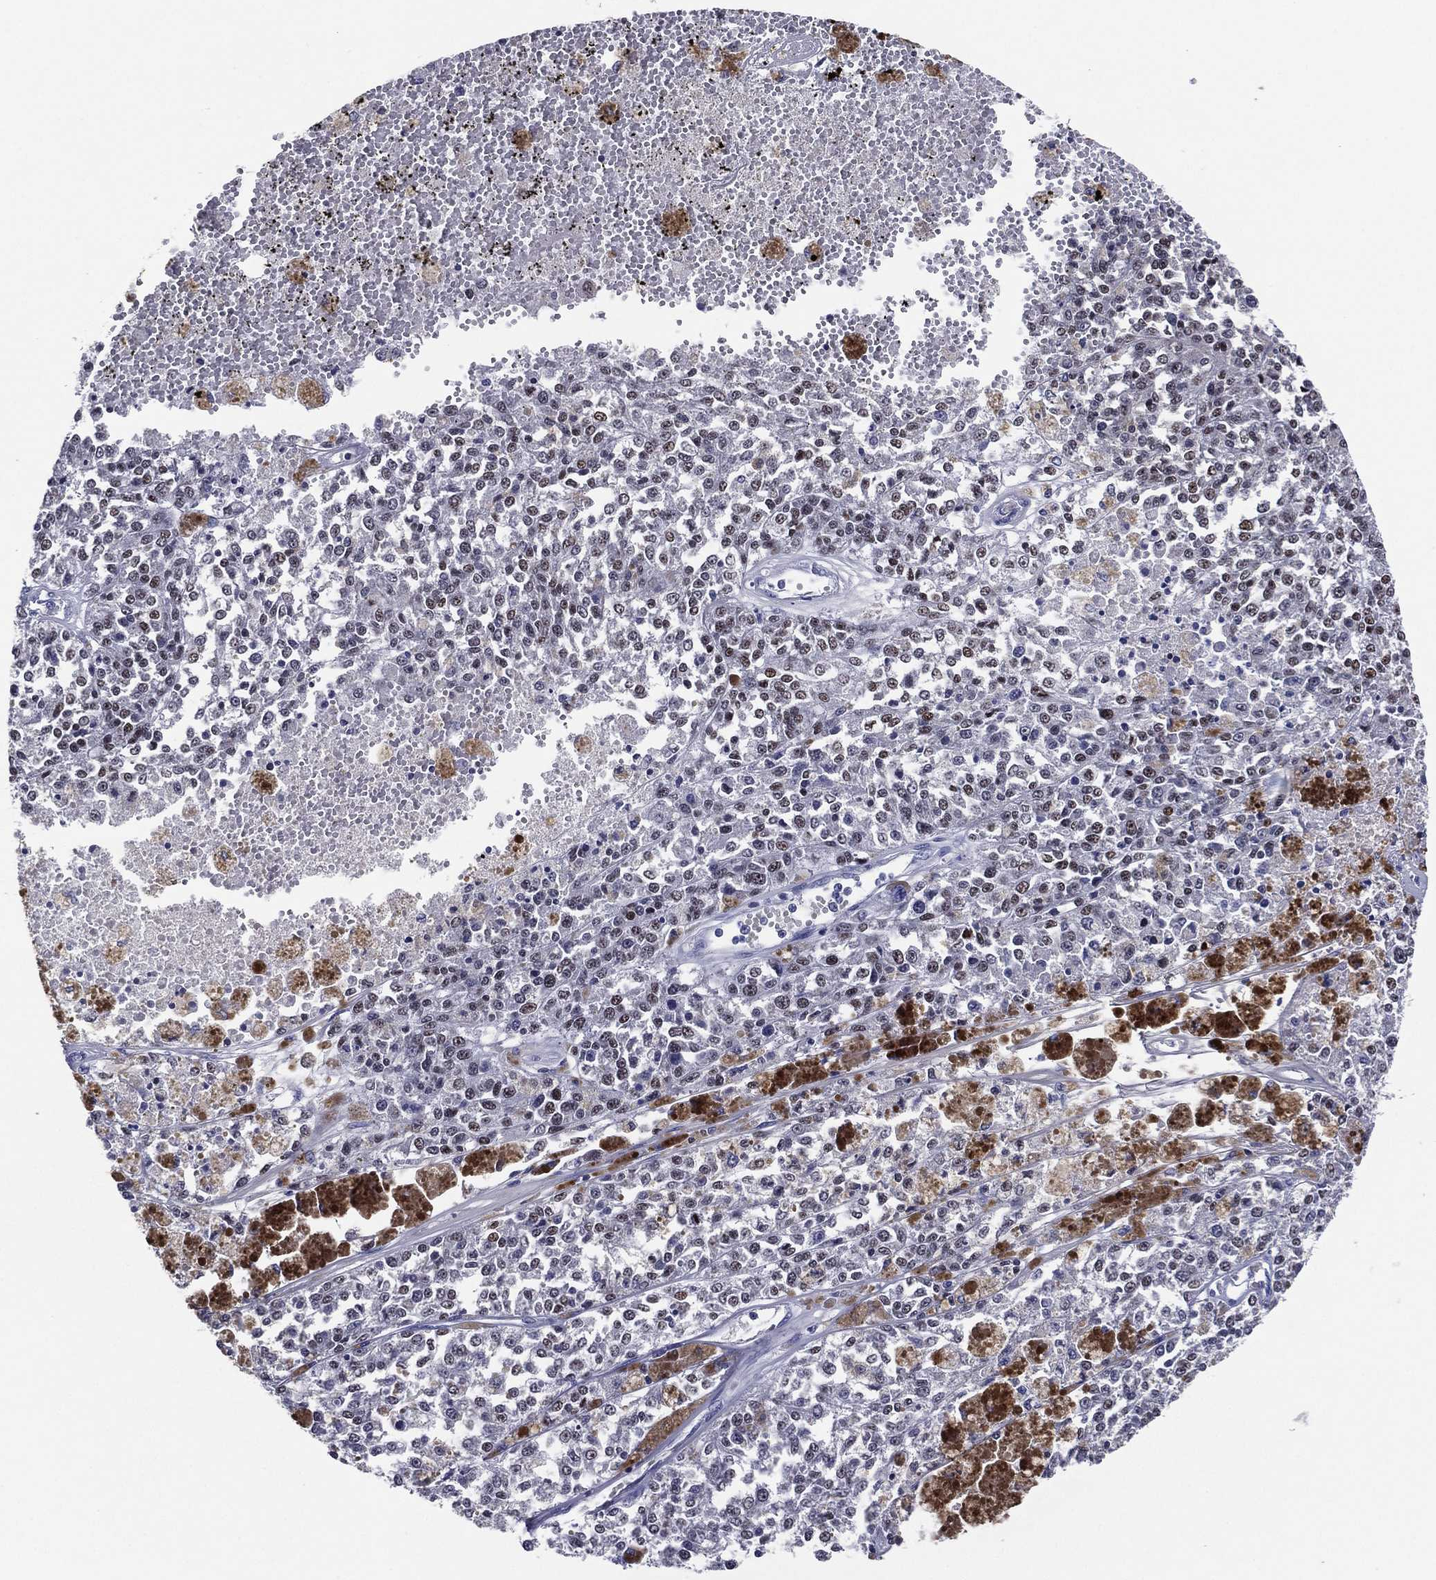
{"staining": {"intensity": "moderate", "quantity": "<25%", "location": "nuclear"}, "tissue": "melanoma", "cell_type": "Tumor cells", "image_type": "cancer", "snomed": [{"axis": "morphology", "description": "Malignant melanoma, Metastatic site"}, {"axis": "topography", "description": "Lymph node"}], "caption": "IHC (DAB) staining of human melanoma demonstrates moderate nuclear protein expression in approximately <25% of tumor cells.", "gene": "TFAP2A", "patient": {"sex": "female", "age": 64}}